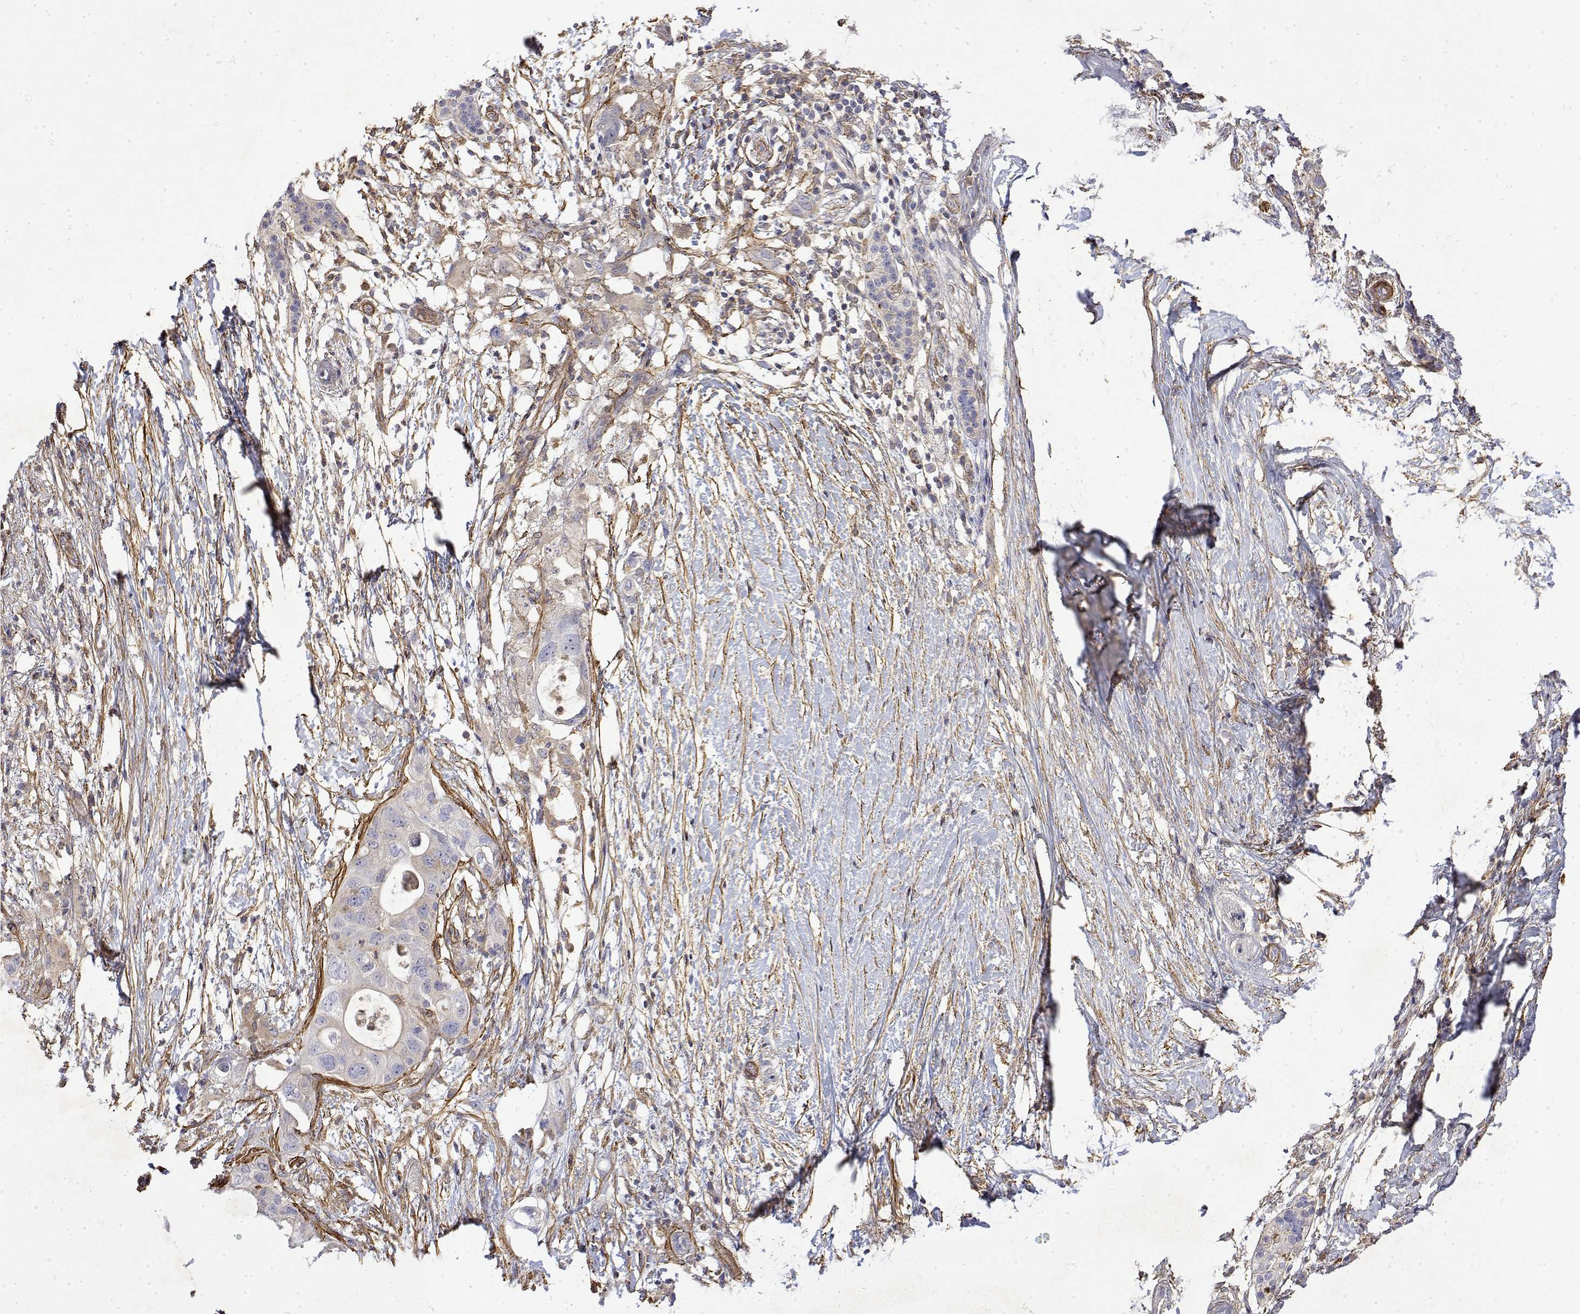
{"staining": {"intensity": "weak", "quantity": "<25%", "location": "cytoplasmic/membranous"}, "tissue": "pancreatic cancer", "cell_type": "Tumor cells", "image_type": "cancer", "snomed": [{"axis": "morphology", "description": "Adenocarcinoma, NOS"}, {"axis": "topography", "description": "Pancreas"}], "caption": "Protein analysis of adenocarcinoma (pancreatic) exhibits no significant staining in tumor cells. The staining is performed using DAB brown chromogen with nuclei counter-stained in using hematoxylin.", "gene": "SOWAHD", "patient": {"sex": "female", "age": 72}}